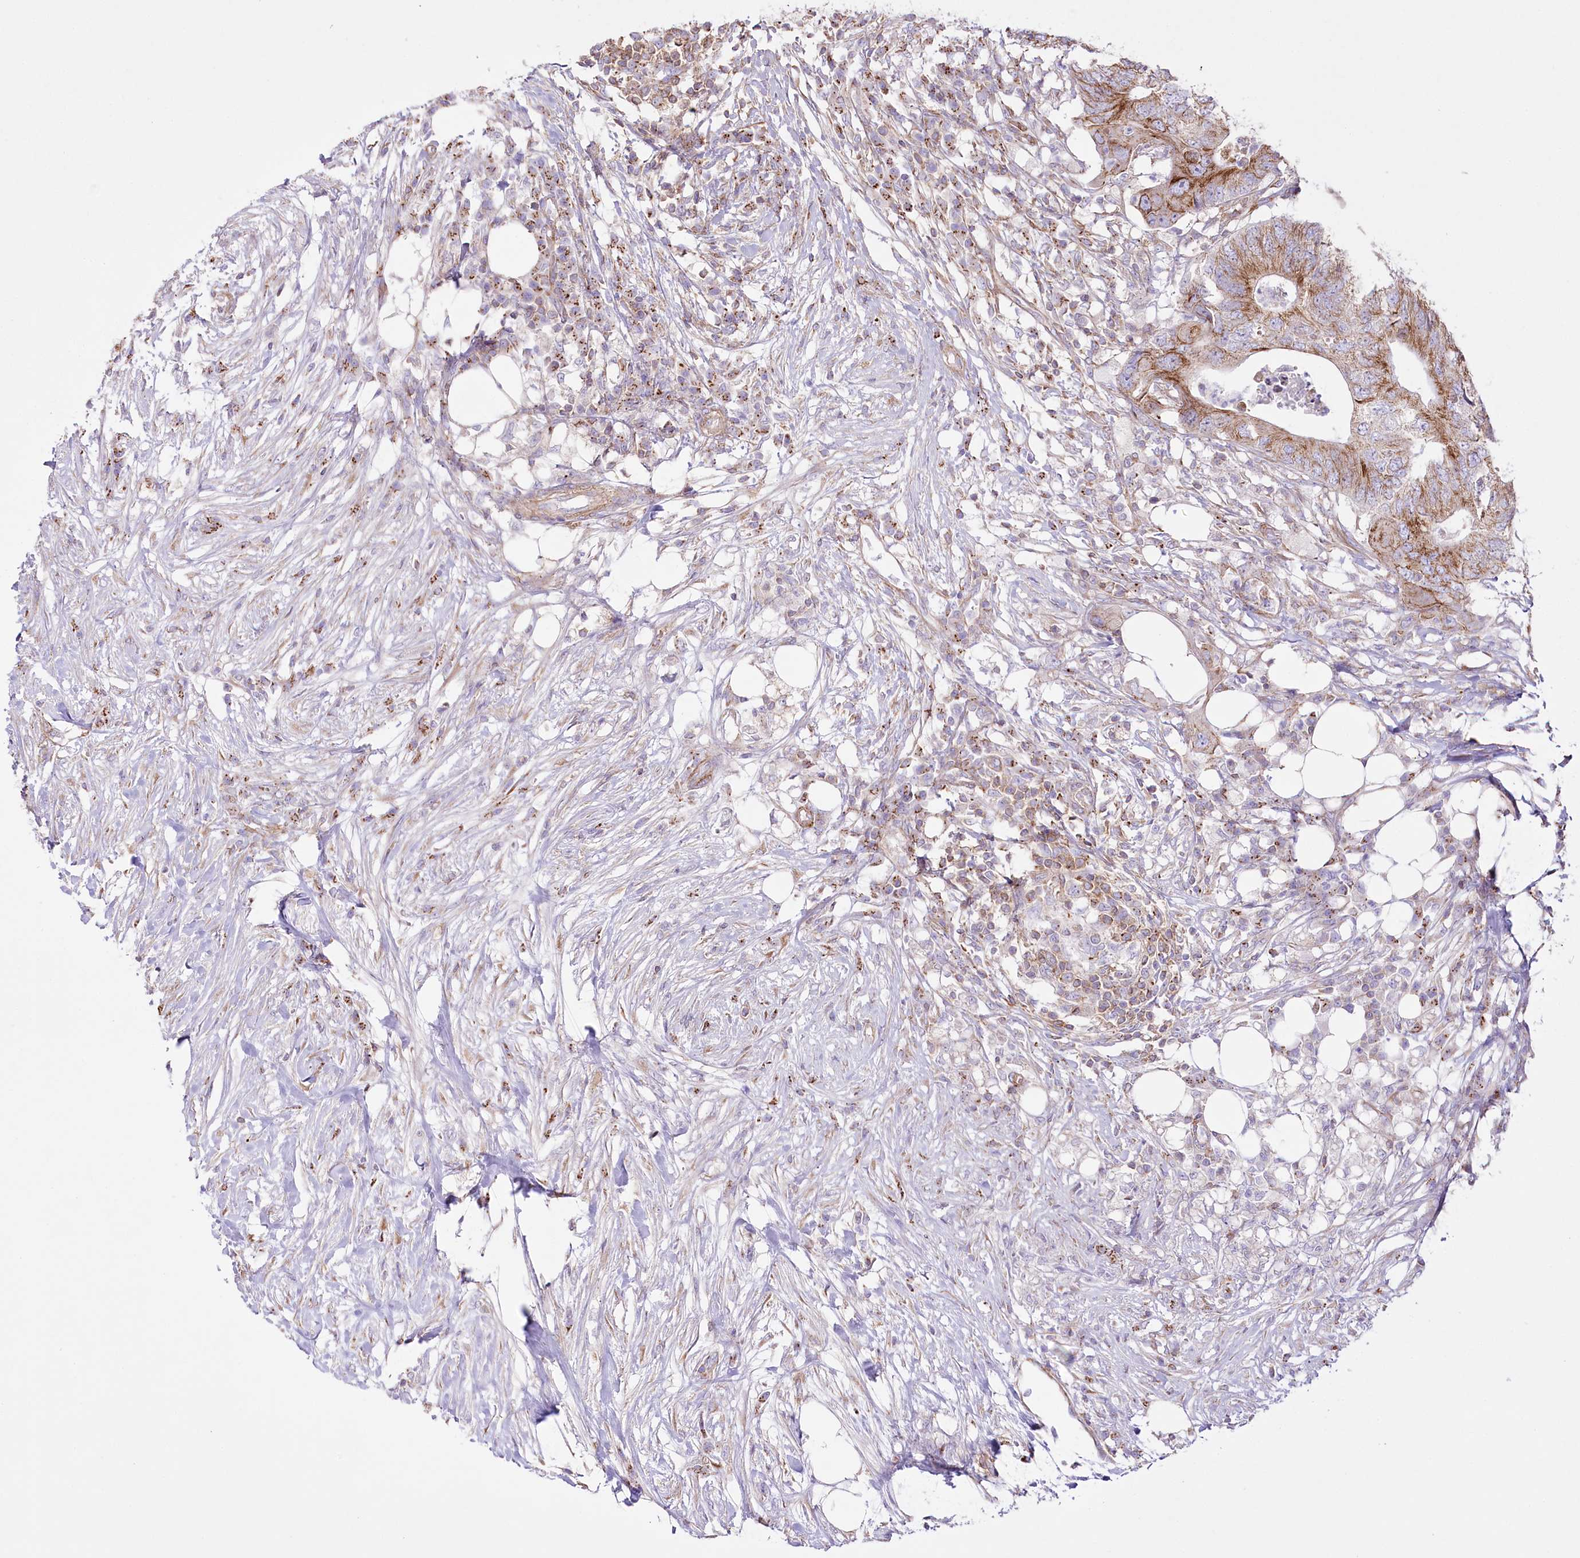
{"staining": {"intensity": "moderate", "quantity": ">75%", "location": "cytoplasmic/membranous"}, "tissue": "colorectal cancer", "cell_type": "Tumor cells", "image_type": "cancer", "snomed": [{"axis": "morphology", "description": "Adenocarcinoma, NOS"}, {"axis": "topography", "description": "Colon"}], "caption": "Immunohistochemistry (IHC) (DAB (3,3'-diaminobenzidine)) staining of human adenocarcinoma (colorectal) reveals moderate cytoplasmic/membranous protein expression in about >75% of tumor cells. The staining was performed using DAB (3,3'-diaminobenzidine), with brown indicating positive protein expression. Nuclei are stained blue with hematoxylin.", "gene": "FAM216A", "patient": {"sex": "male", "age": 71}}